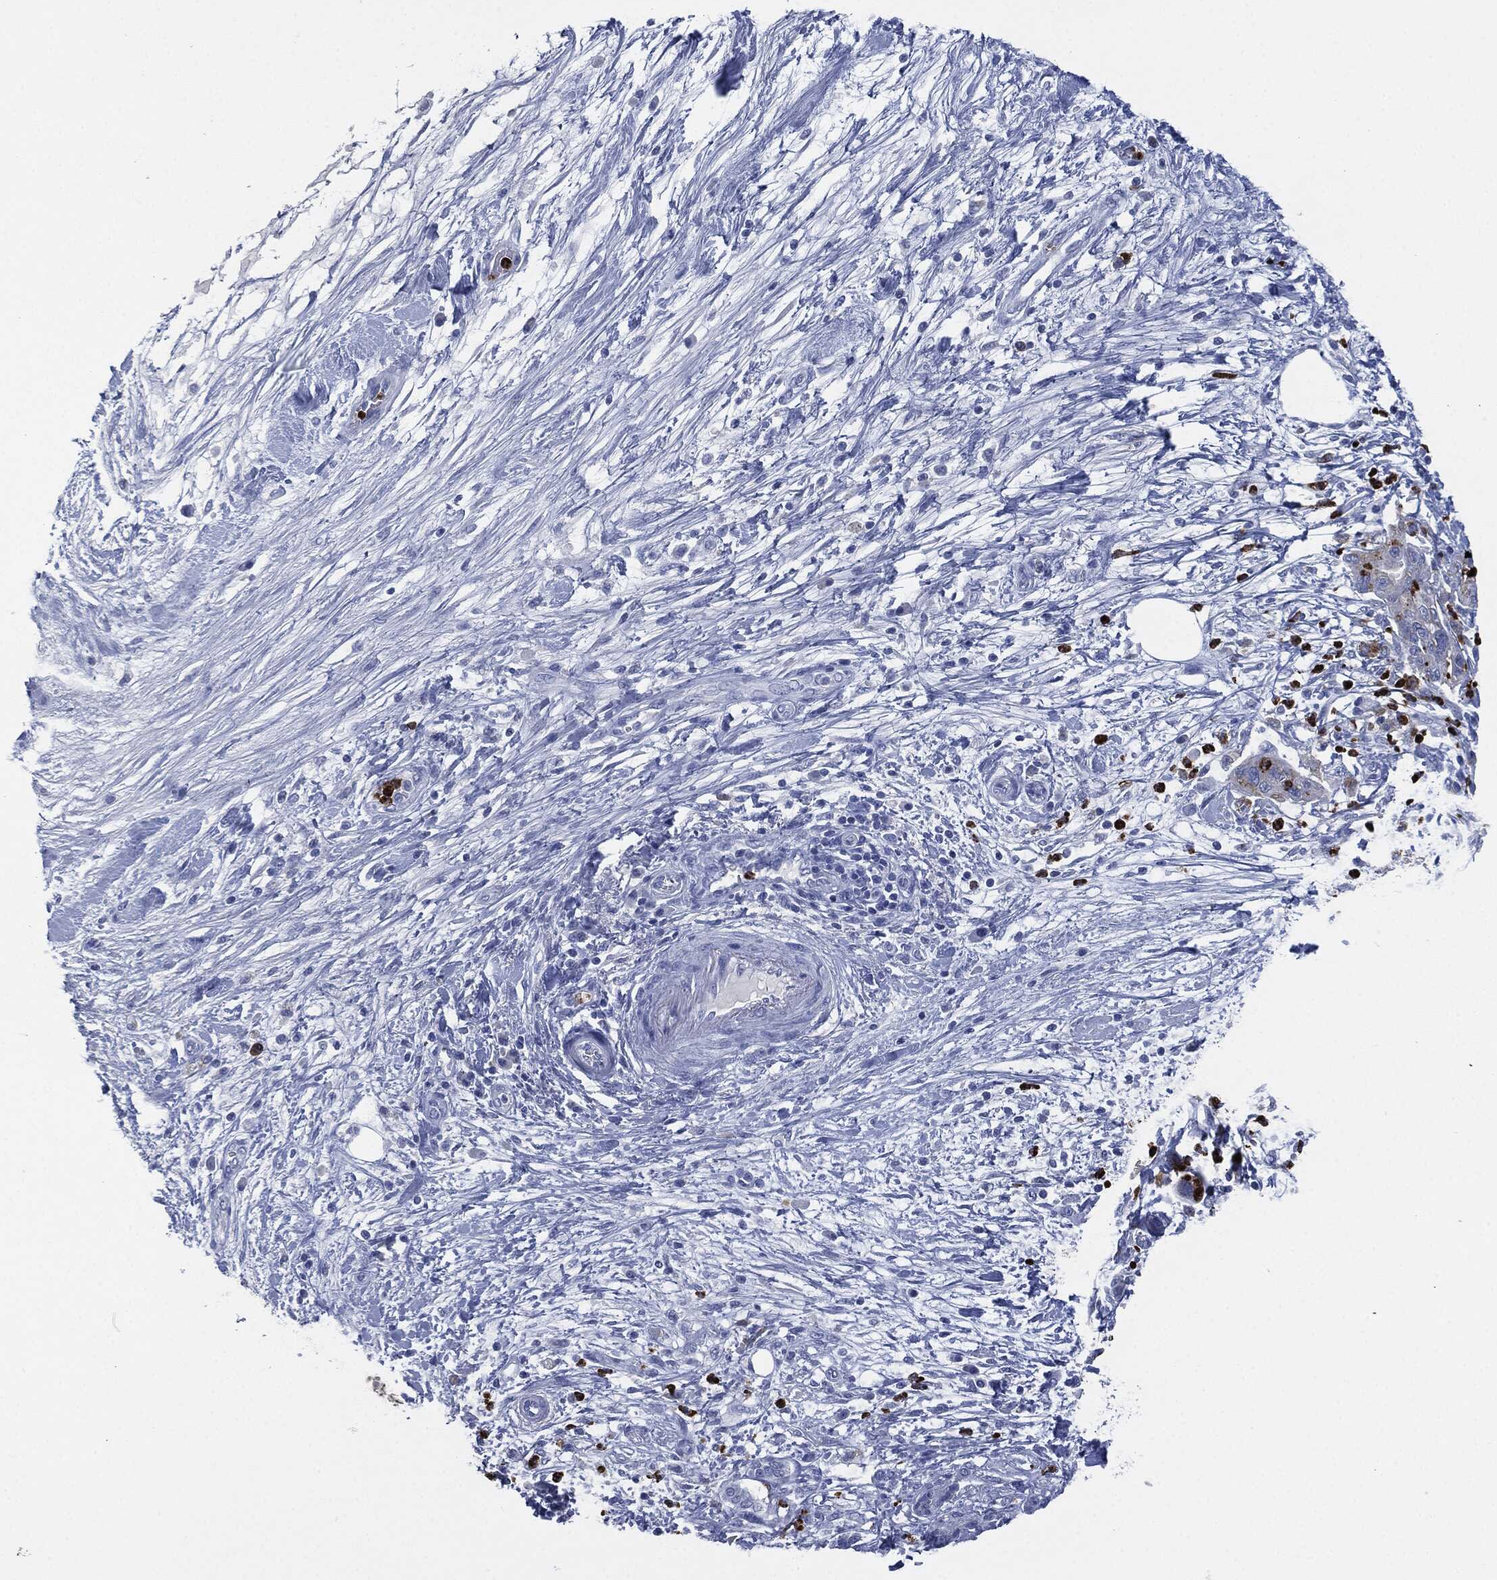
{"staining": {"intensity": "negative", "quantity": "none", "location": "none"}, "tissue": "pancreatic cancer", "cell_type": "Tumor cells", "image_type": "cancer", "snomed": [{"axis": "morphology", "description": "Adenocarcinoma, NOS"}, {"axis": "topography", "description": "Pancreas"}], "caption": "Immunohistochemistry (IHC) of human pancreatic adenocarcinoma reveals no expression in tumor cells.", "gene": "CEACAM8", "patient": {"sex": "female", "age": 73}}